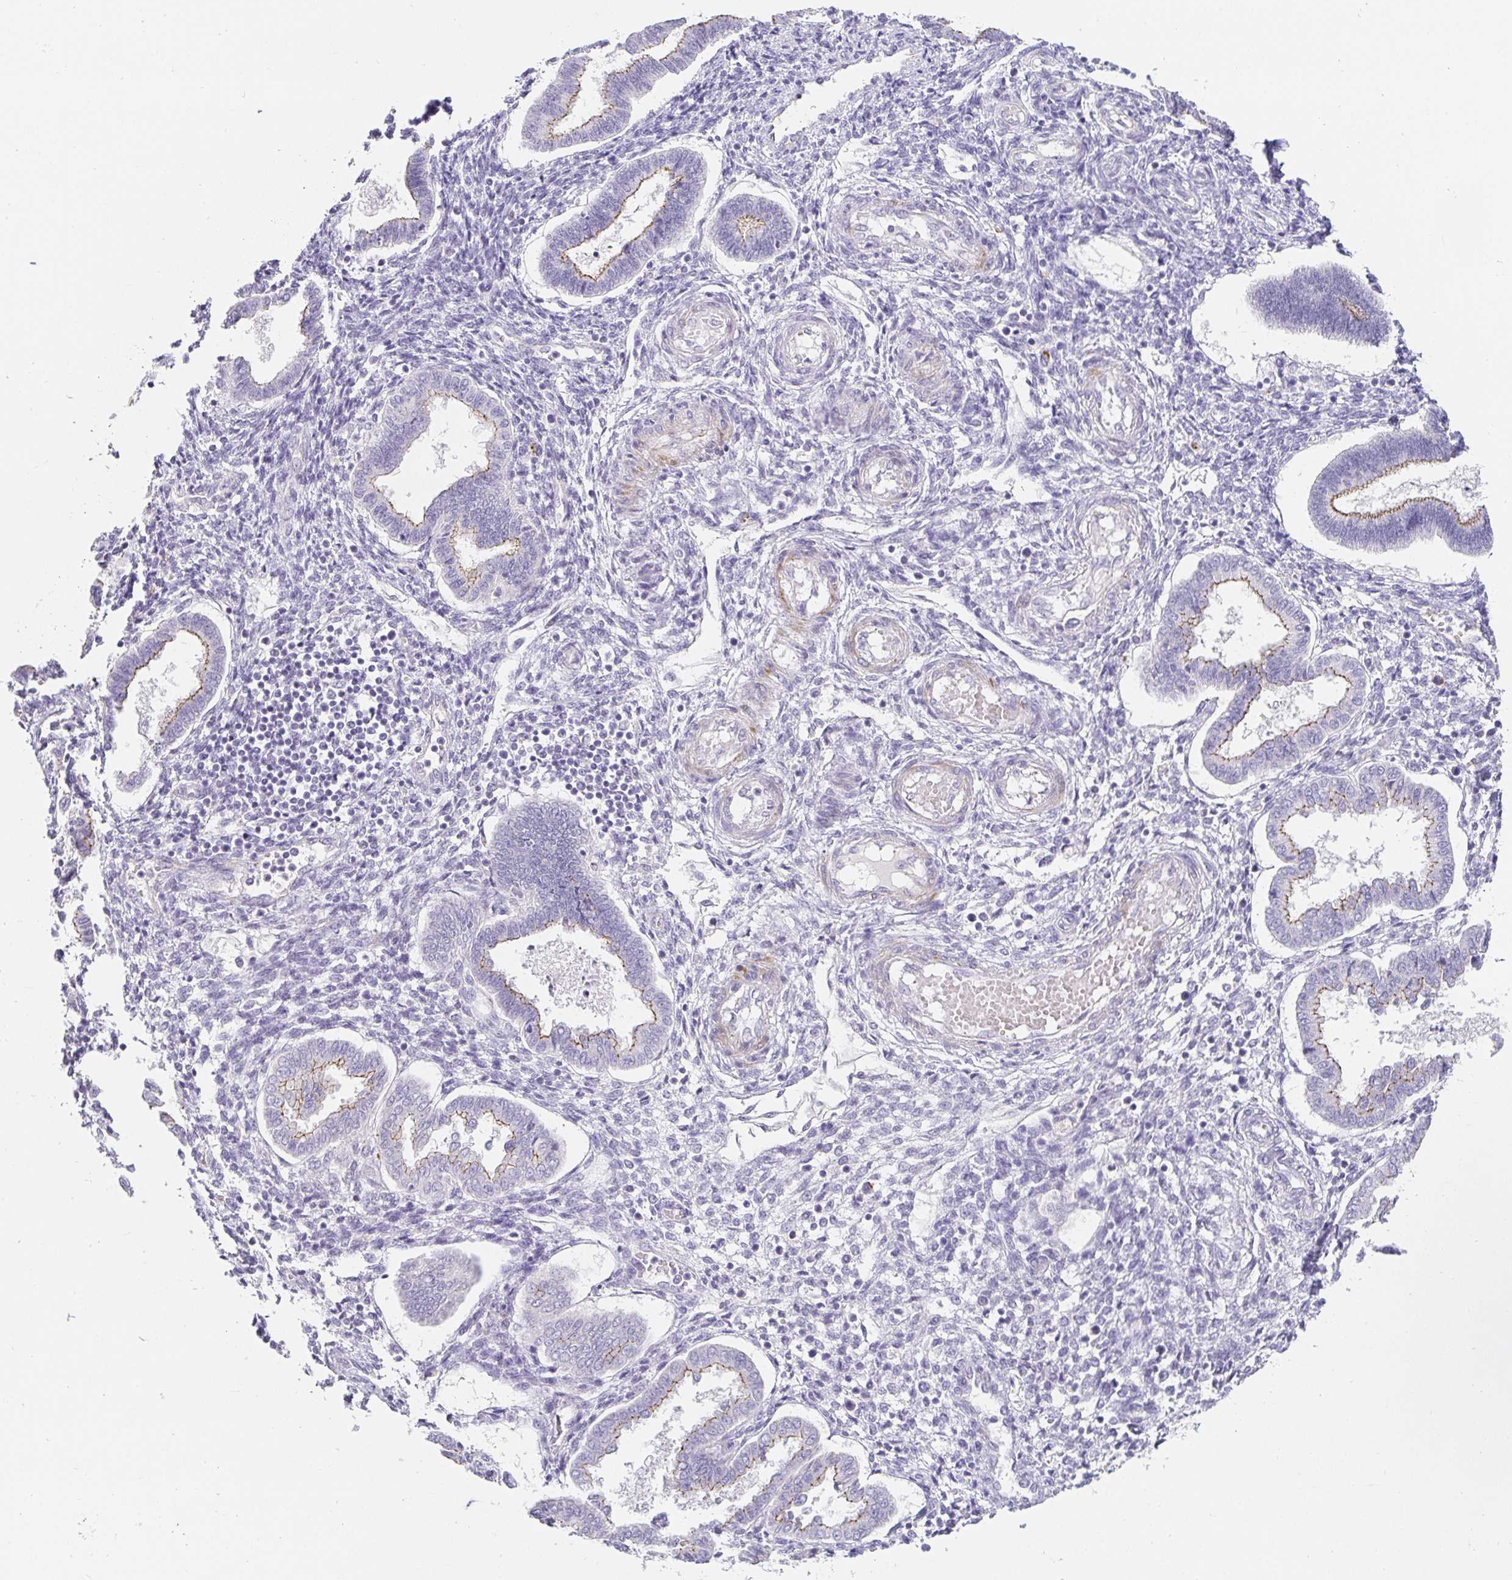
{"staining": {"intensity": "negative", "quantity": "none", "location": "none"}, "tissue": "endometrium", "cell_type": "Cells in endometrial stroma", "image_type": "normal", "snomed": [{"axis": "morphology", "description": "Normal tissue, NOS"}, {"axis": "topography", "description": "Endometrium"}], "caption": "High power microscopy micrograph of an immunohistochemistry image of benign endometrium, revealing no significant expression in cells in endometrial stroma.", "gene": "PDX1", "patient": {"sex": "female", "age": 24}}